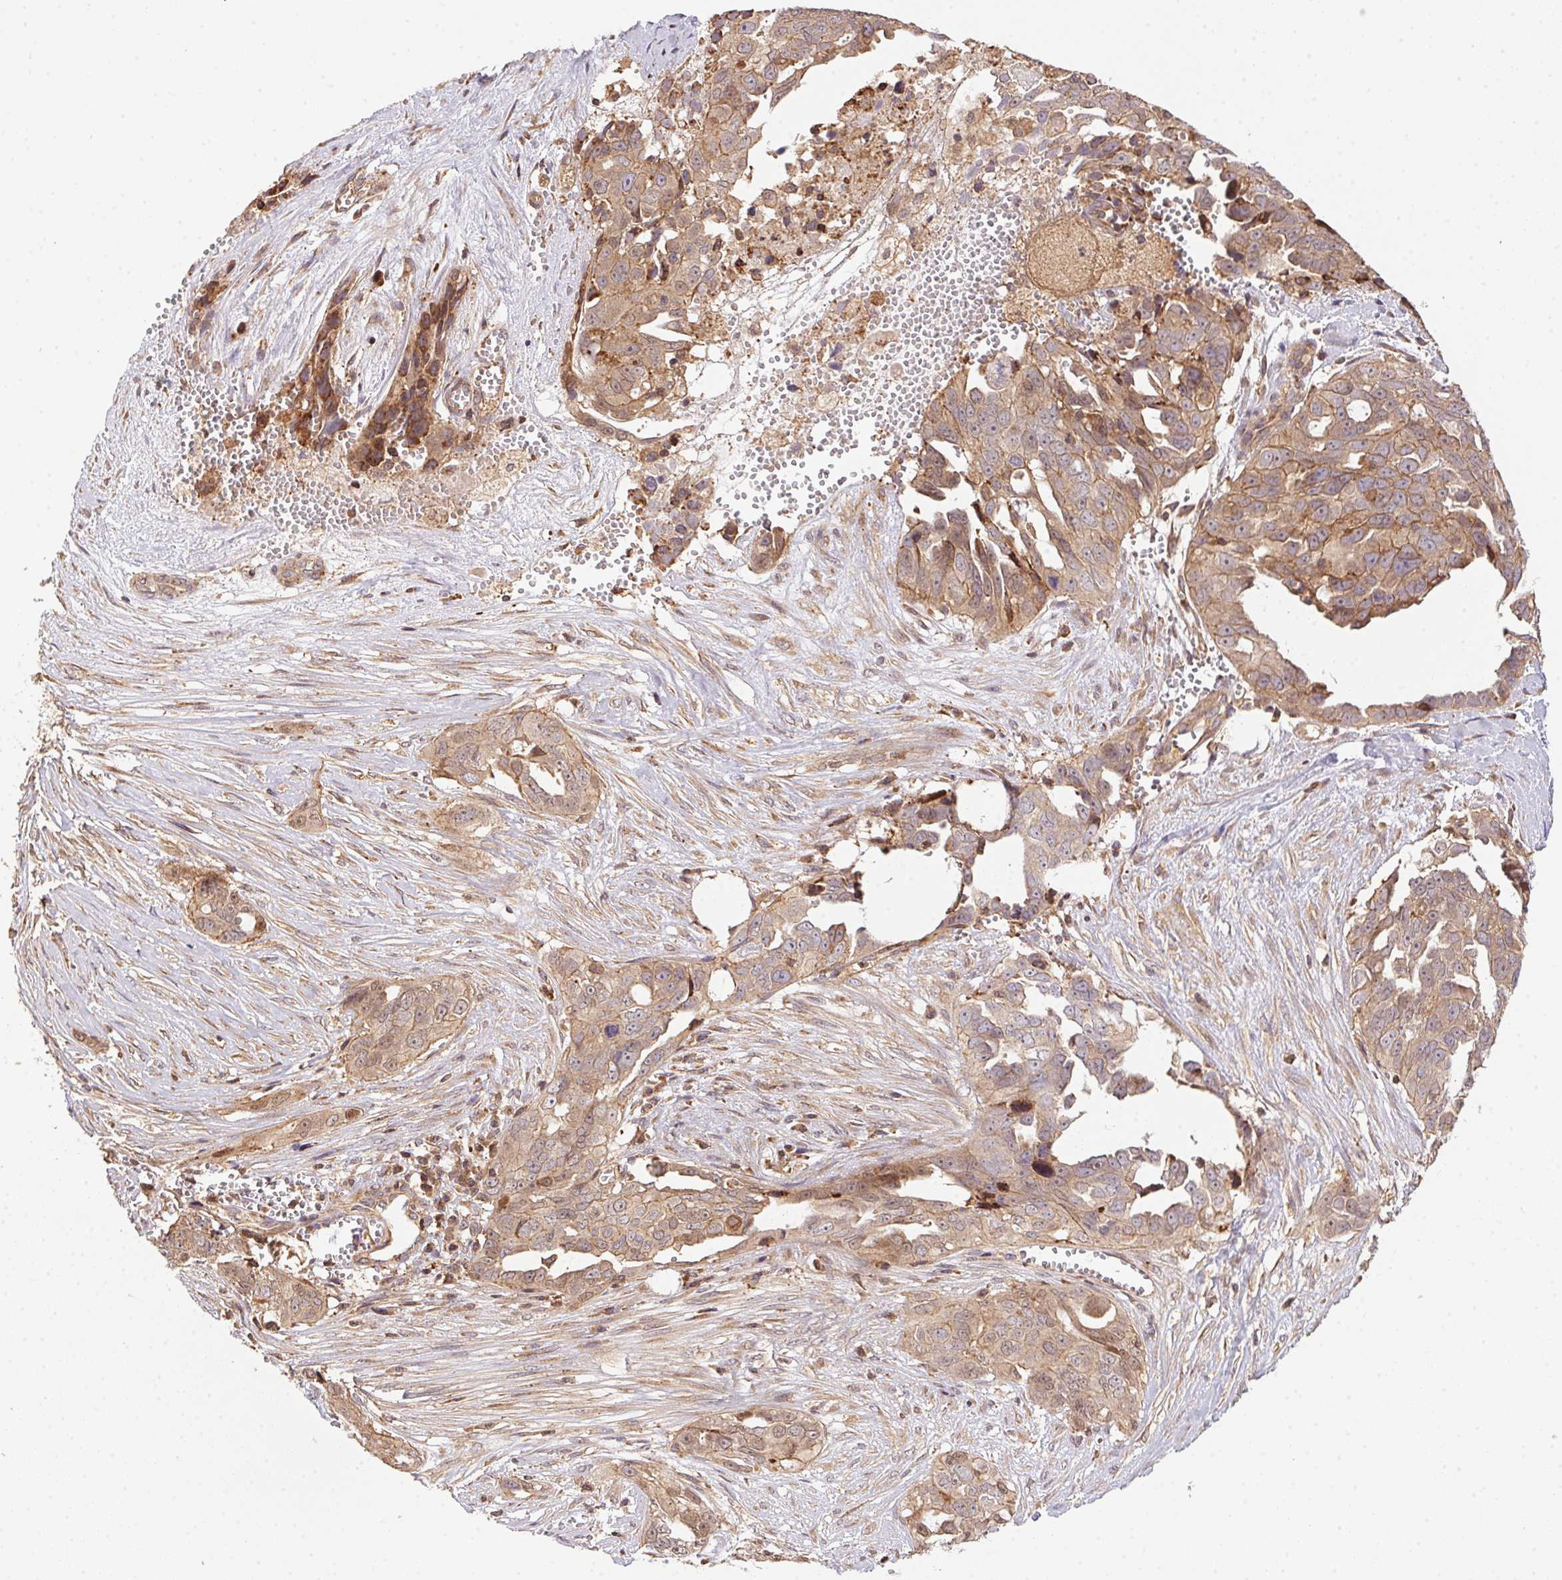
{"staining": {"intensity": "weak", "quantity": ">75%", "location": "cytoplasmic/membranous,nuclear"}, "tissue": "ovarian cancer", "cell_type": "Tumor cells", "image_type": "cancer", "snomed": [{"axis": "morphology", "description": "Carcinoma, endometroid"}, {"axis": "topography", "description": "Ovary"}], "caption": "Endometroid carcinoma (ovarian) was stained to show a protein in brown. There is low levels of weak cytoplasmic/membranous and nuclear expression in approximately >75% of tumor cells.", "gene": "MEX3D", "patient": {"sex": "female", "age": 70}}